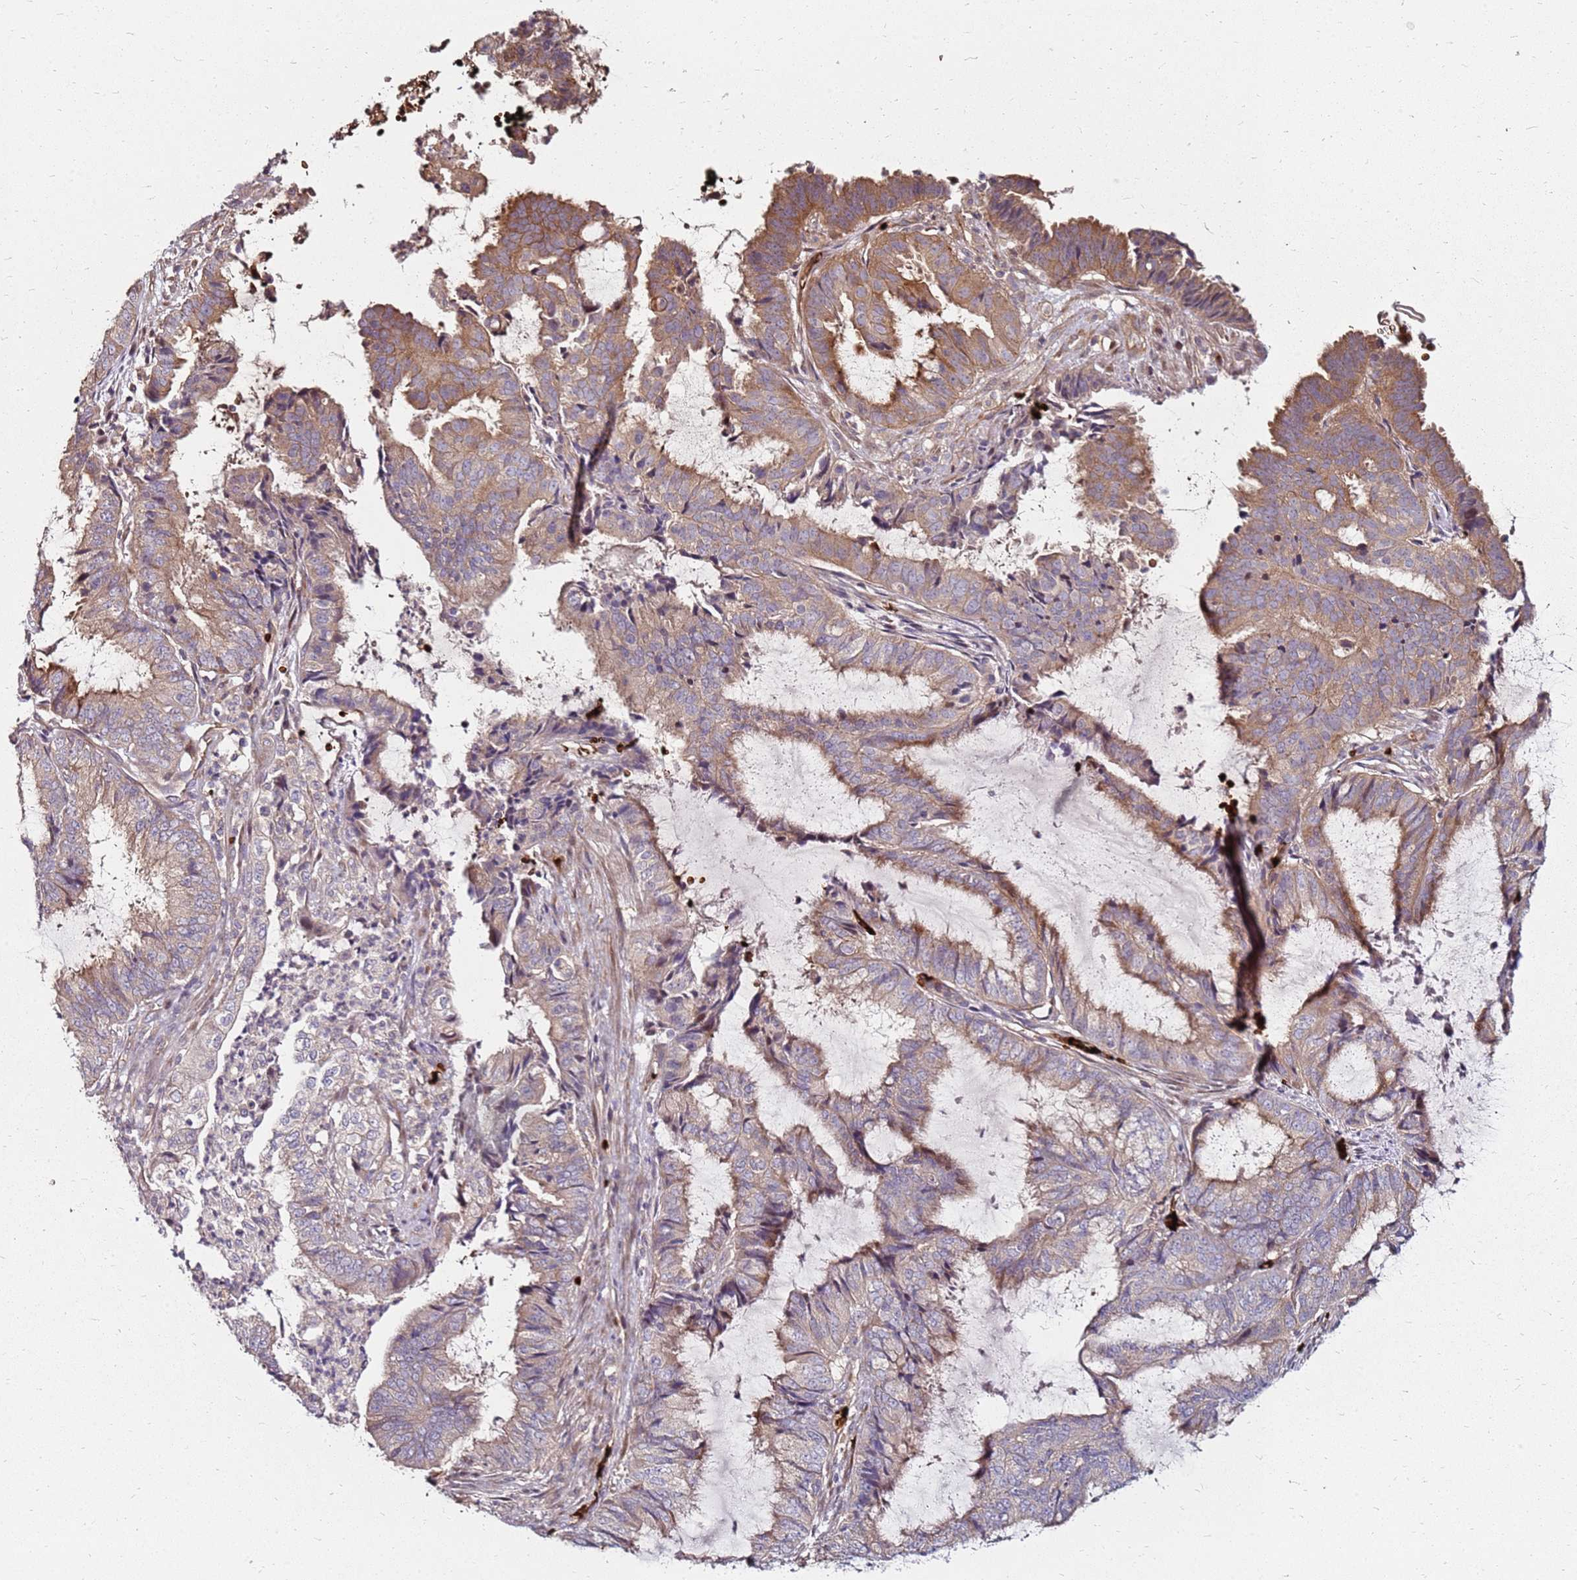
{"staining": {"intensity": "moderate", "quantity": "<25%", "location": "cytoplasmic/membranous"}, "tissue": "endometrial cancer", "cell_type": "Tumor cells", "image_type": "cancer", "snomed": [{"axis": "morphology", "description": "Adenocarcinoma, NOS"}, {"axis": "topography", "description": "Endometrium"}], "caption": "Immunohistochemistry photomicrograph of neoplastic tissue: endometrial adenocarcinoma stained using immunohistochemistry (IHC) reveals low levels of moderate protein expression localized specifically in the cytoplasmic/membranous of tumor cells, appearing as a cytoplasmic/membranous brown color.", "gene": "RNF11", "patient": {"sex": "female", "age": 51}}